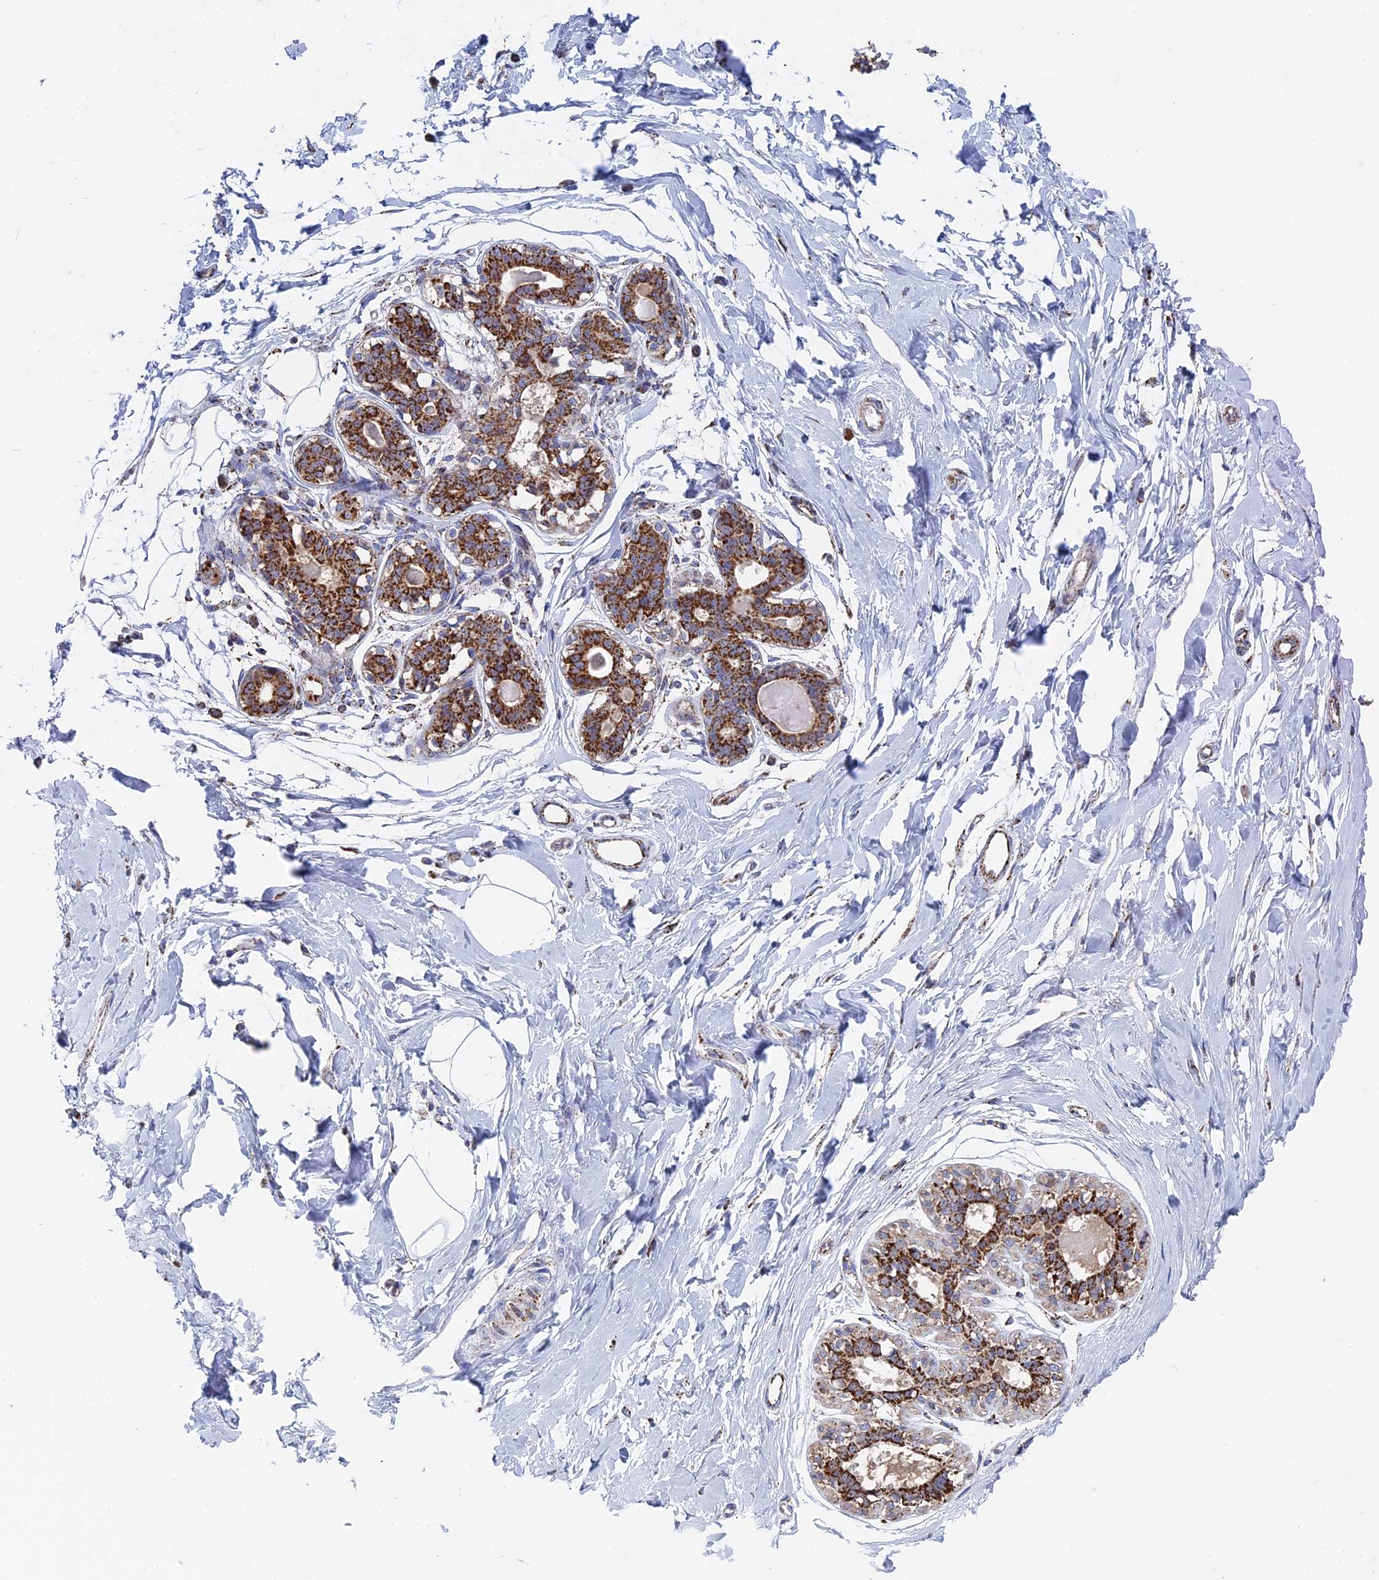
{"staining": {"intensity": "negative", "quantity": "none", "location": "none"}, "tissue": "breast", "cell_type": "Adipocytes", "image_type": "normal", "snomed": [{"axis": "morphology", "description": "Normal tissue, NOS"}, {"axis": "topography", "description": "Breast"}], "caption": "Immunohistochemistry micrograph of benign breast: breast stained with DAB displays no significant protein staining in adipocytes. The staining is performed using DAB (3,3'-diaminobenzidine) brown chromogen with nuclei counter-stained in using hematoxylin.", "gene": "SEC24D", "patient": {"sex": "female", "age": 45}}